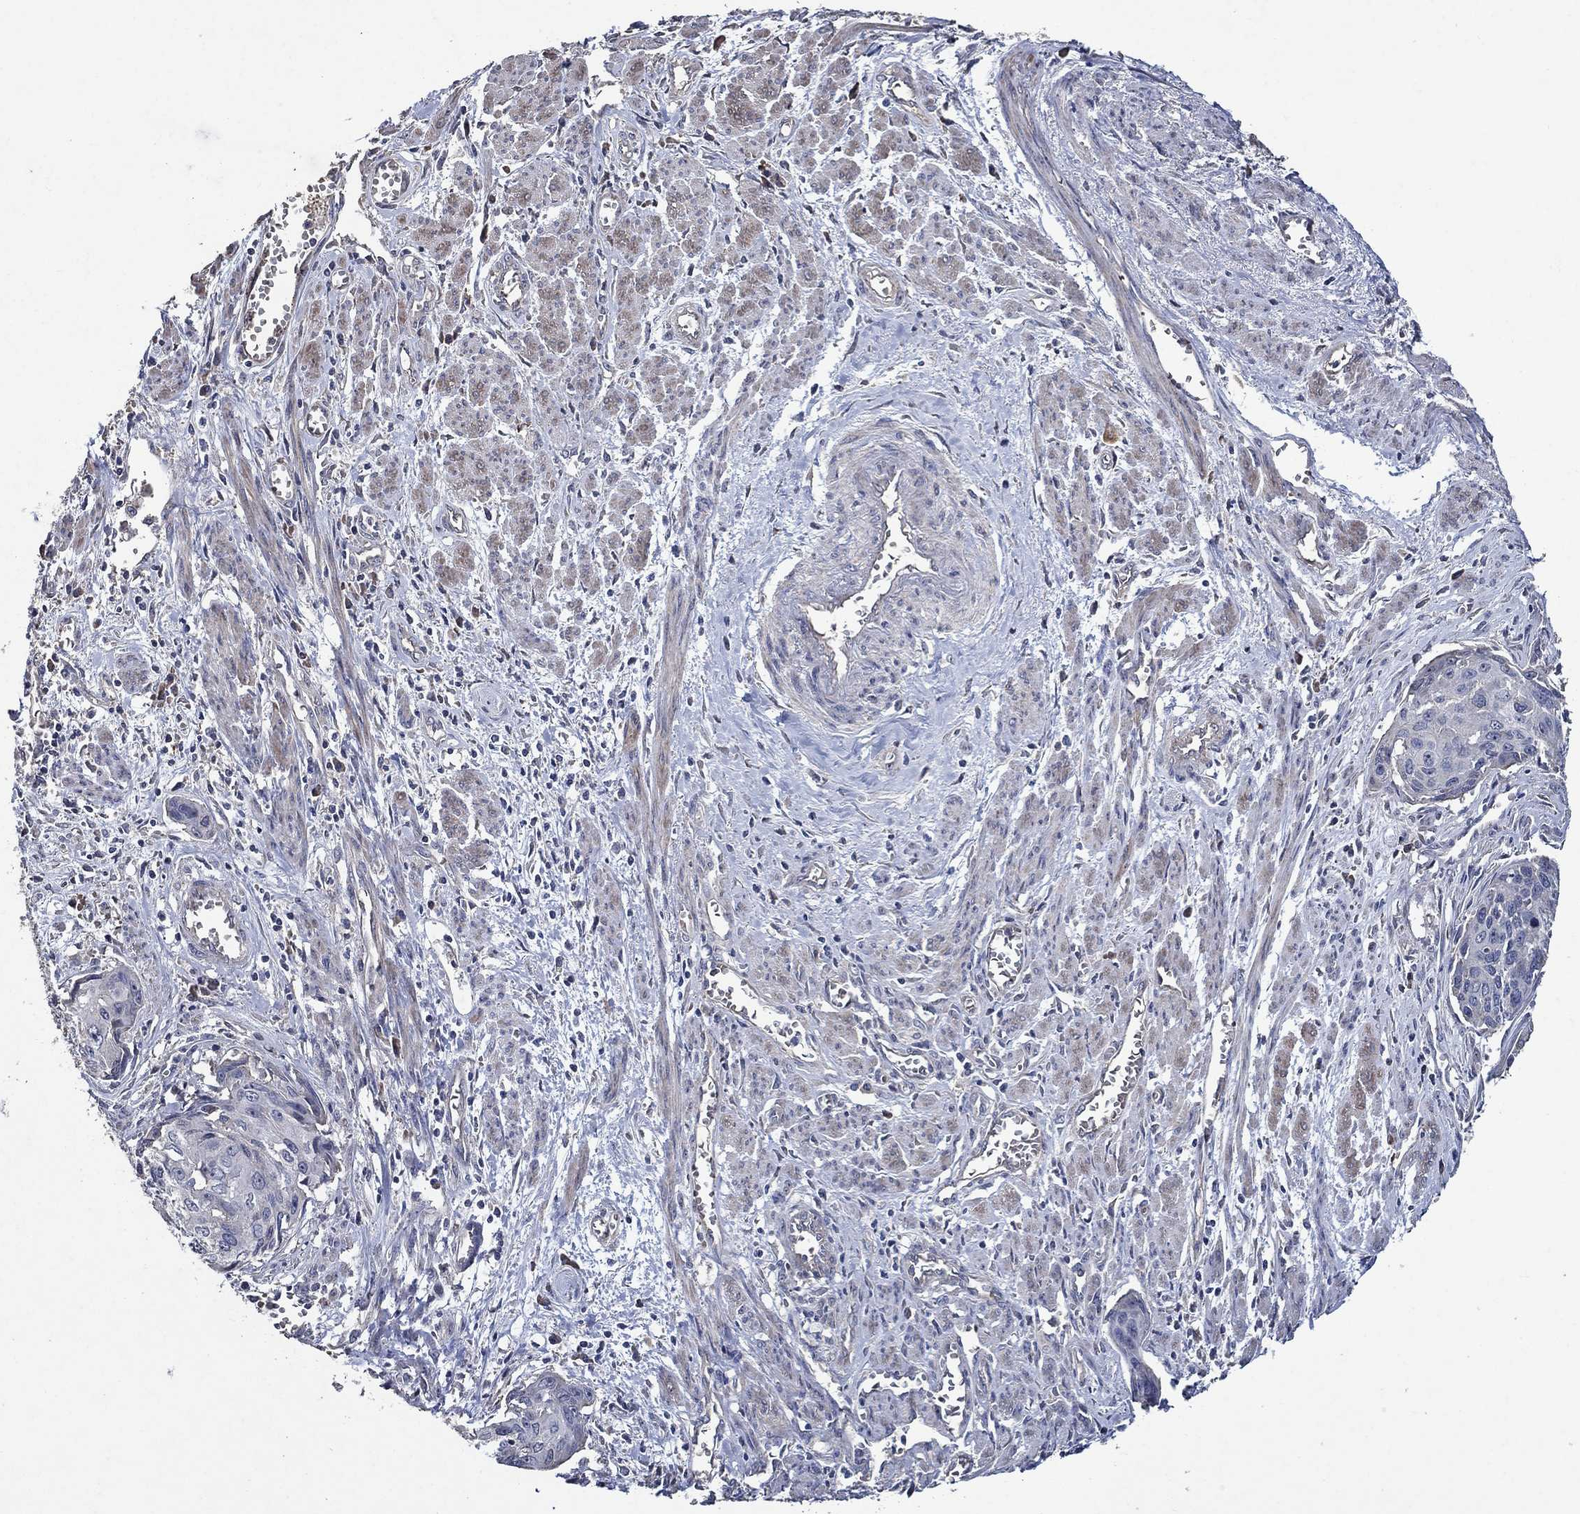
{"staining": {"intensity": "negative", "quantity": "none", "location": "none"}, "tissue": "cervical cancer", "cell_type": "Tumor cells", "image_type": "cancer", "snomed": [{"axis": "morphology", "description": "Squamous cell carcinoma, NOS"}, {"axis": "topography", "description": "Cervix"}], "caption": "Immunohistochemical staining of cervical cancer (squamous cell carcinoma) exhibits no significant expression in tumor cells.", "gene": "HAP1", "patient": {"sex": "female", "age": 58}}